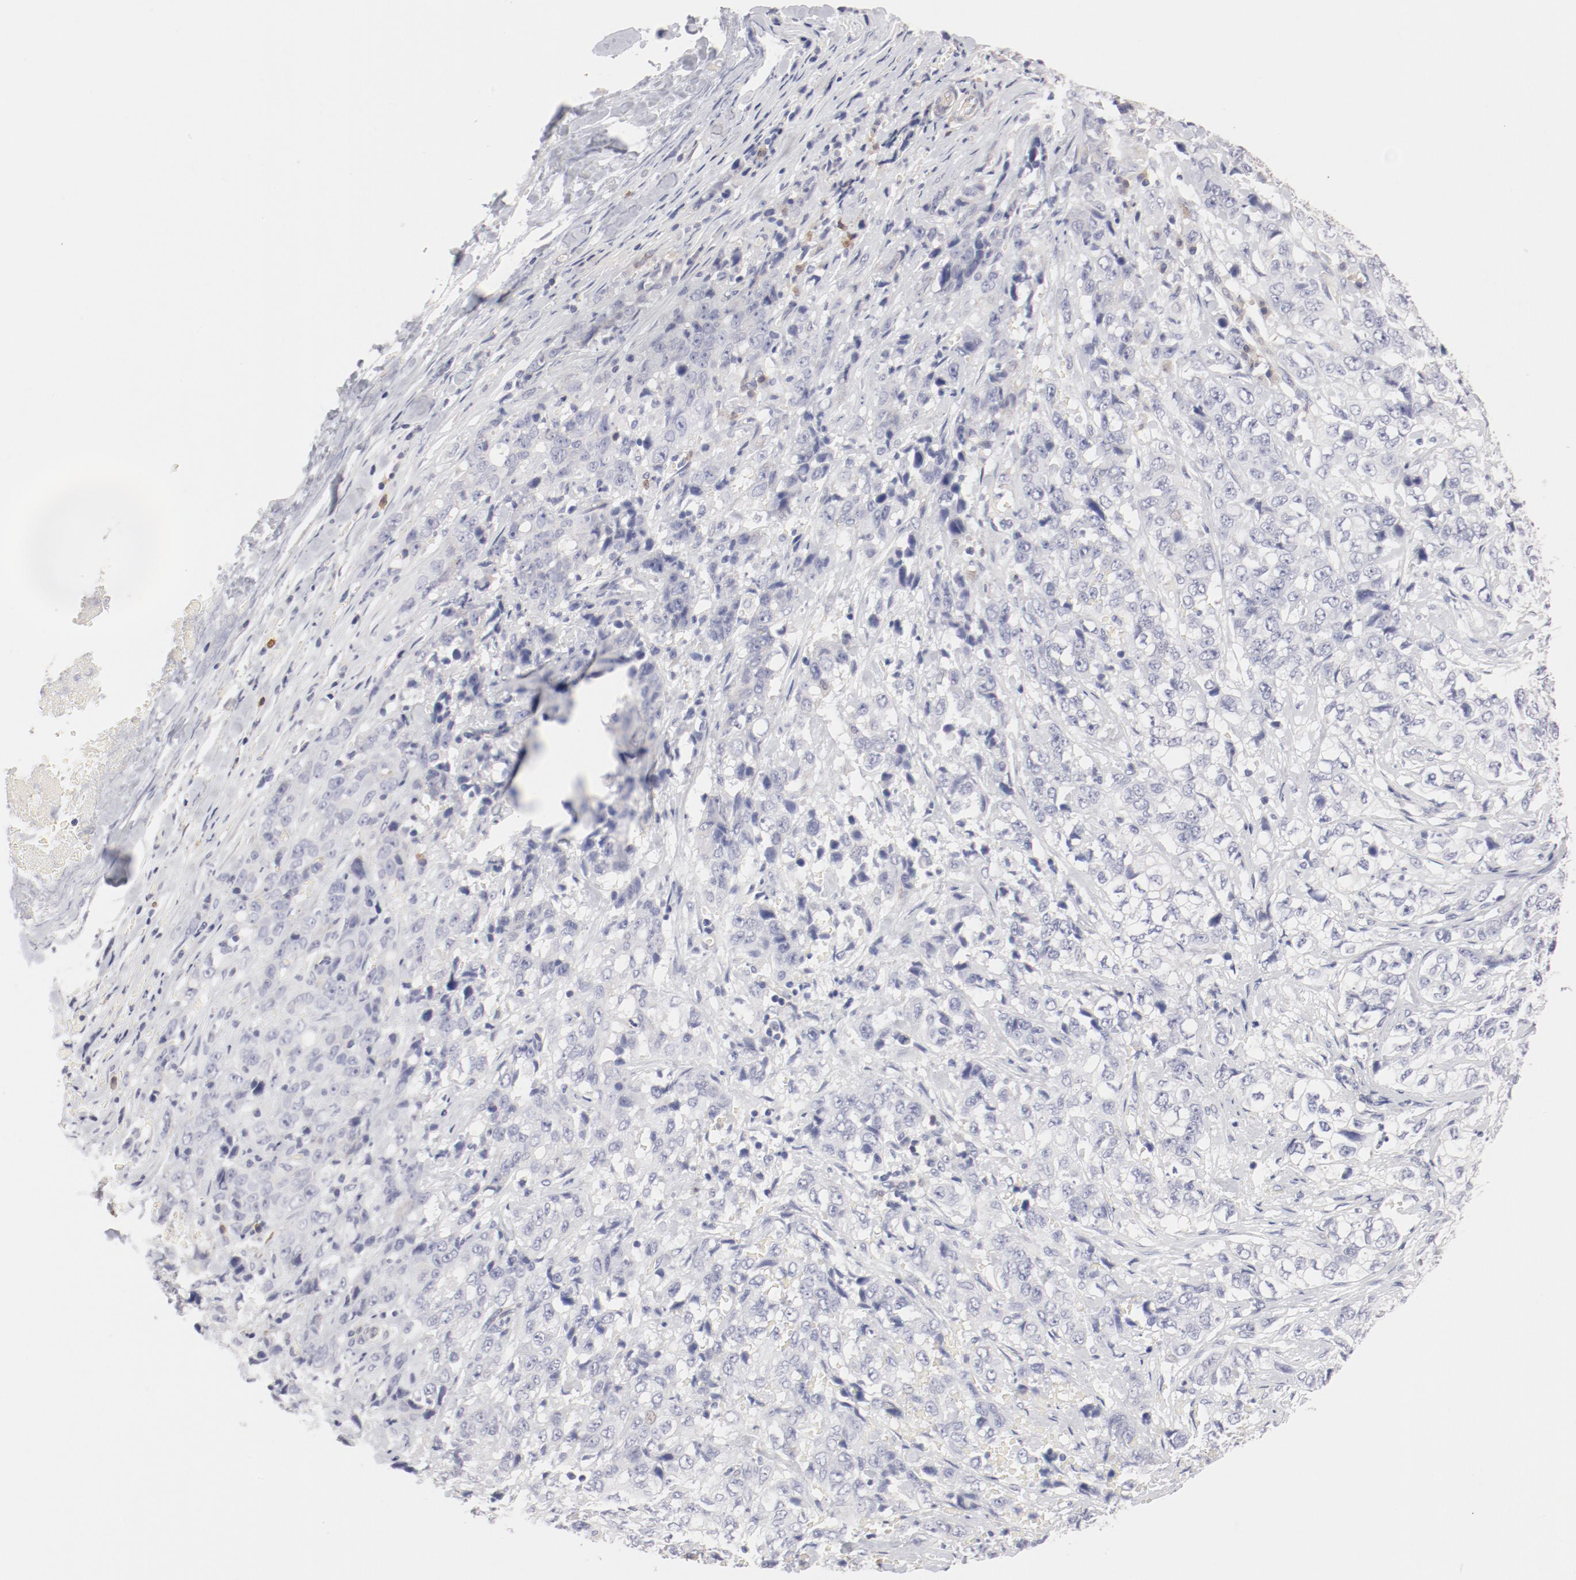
{"staining": {"intensity": "negative", "quantity": "none", "location": "none"}, "tissue": "stomach cancer", "cell_type": "Tumor cells", "image_type": "cancer", "snomed": [{"axis": "morphology", "description": "Adenocarcinoma, NOS"}, {"axis": "topography", "description": "Stomach"}], "caption": "This is an IHC photomicrograph of stomach adenocarcinoma. There is no staining in tumor cells.", "gene": "LAX1", "patient": {"sex": "male", "age": 48}}